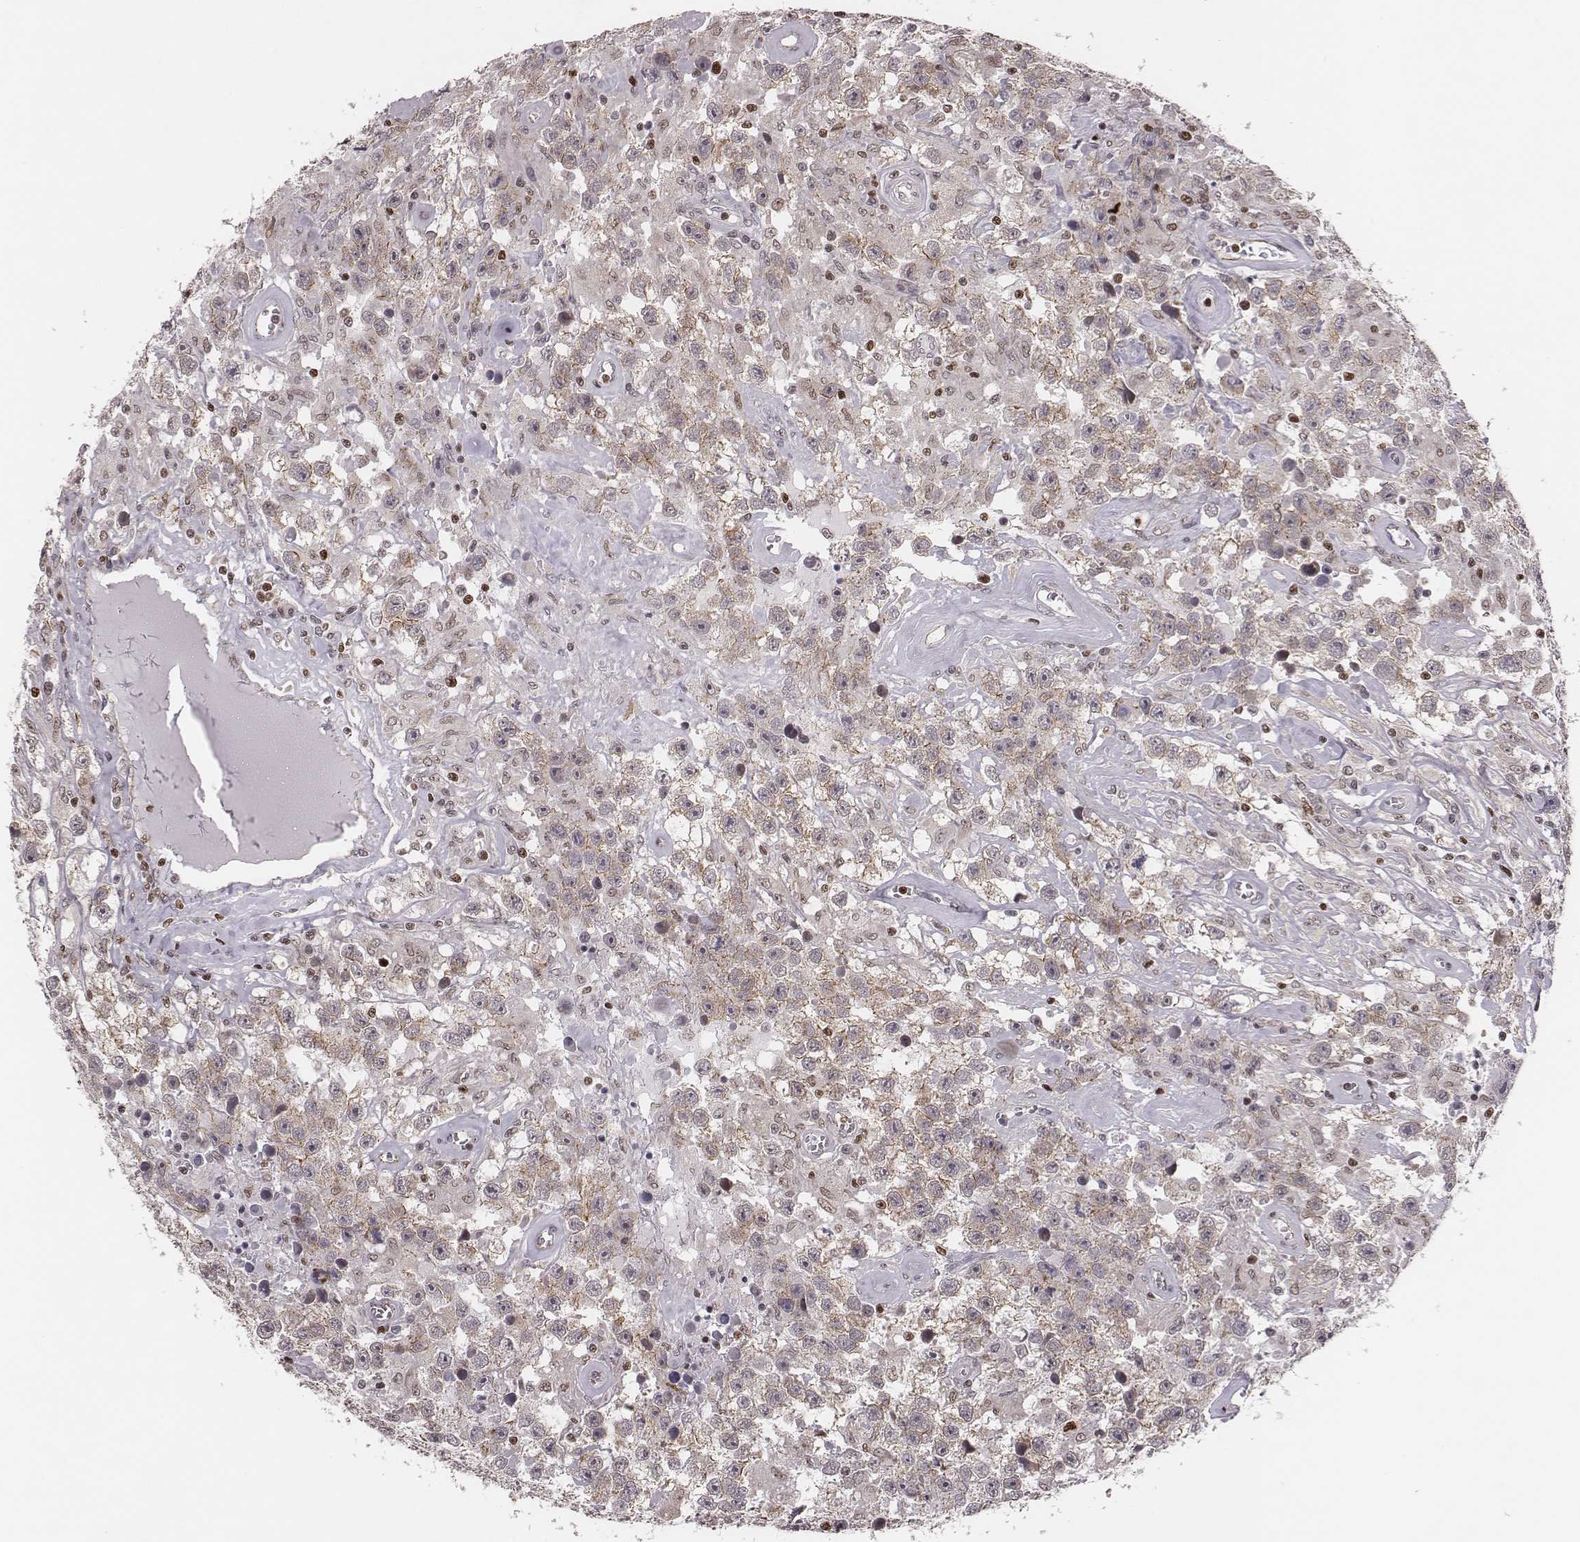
{"staining": {"intensity": "weak", "quantity": ">75%", "location": "cytoplasmic/membranous"}, "tissue": "testis cancer", "cell_type": "Tumor cells", "image_type": "cancer", "snomed": [{"axis": "morphology", "description": "Seminoma, NOS"}, {"axis": "topography", "description": "Testis"}], "caption": "Immunohistochemical staining of human testis seminoma reveals weak cytoplasmic/membranous protein expression in approximately >75% of tumor cells. The staining was performed using DAB (3,3'-diaminobenzidine) to visualize the protein expression in brown, while the nuclei were stained in blue with hematoxylin (Magnification: 20x).", "gene": "WDR59", "patient": {"sex": "male", "age": 43}}